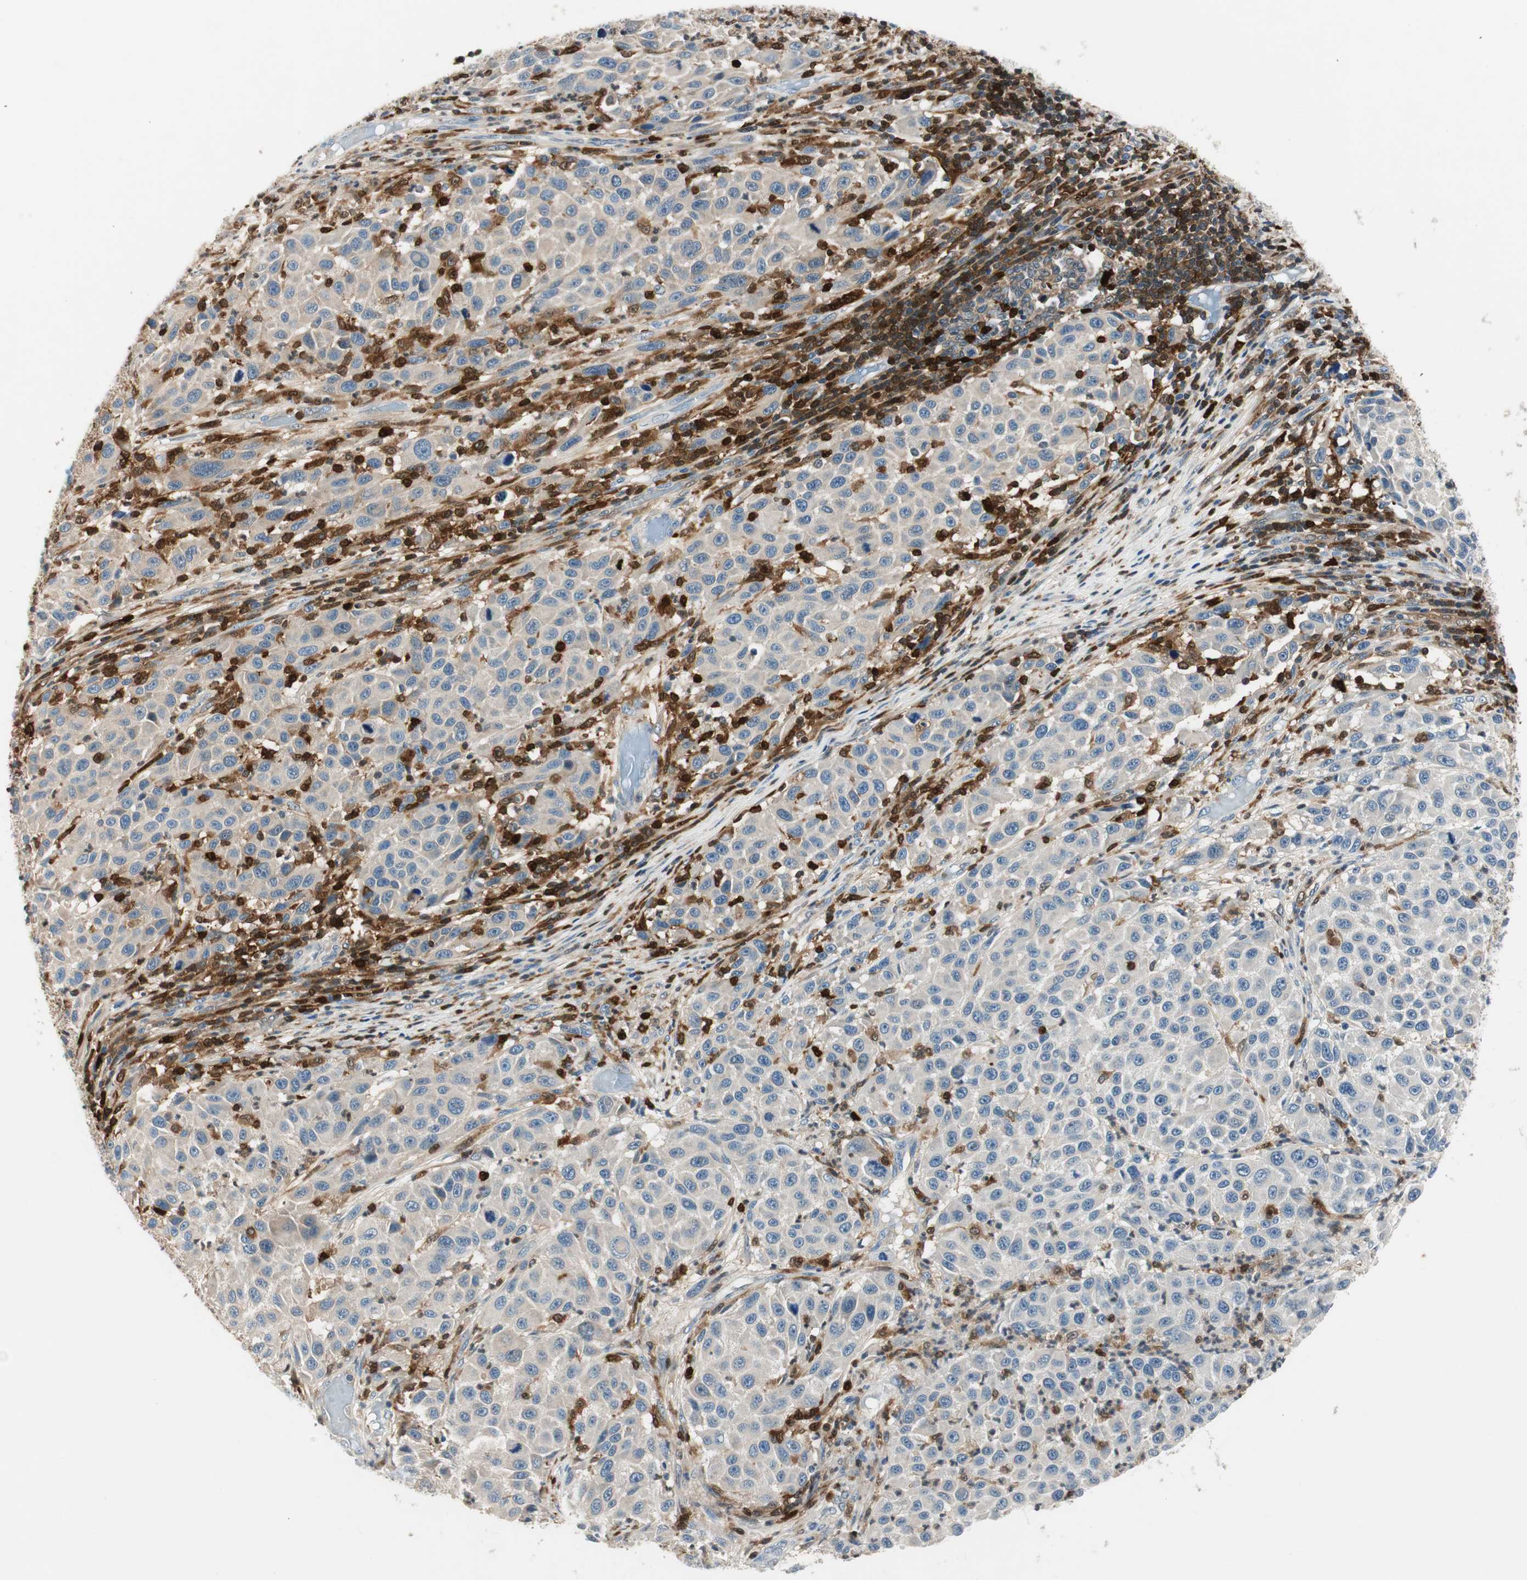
{"staining": {"intensity": "weak", "quantity": "<25%", "location": "cytoplasmic/membranous"}, "tissue": "melanoma", "cell_type": "Tumor cells", "image_type": "cancer", "snomed": [{"axis": "morphology", "description": "Malignant melanoma, Metastatic site"}, {"axis": "topography", "description": "Lymph node"}], "caption": "Tumor cells show no significant expression in malignant melanoma (metastatic site). (Immunohistochemistry (ihc), brightfield microscopy, high magnification).", "gene": "COTL1", "patient": {"sex": "male", "age": 61}}